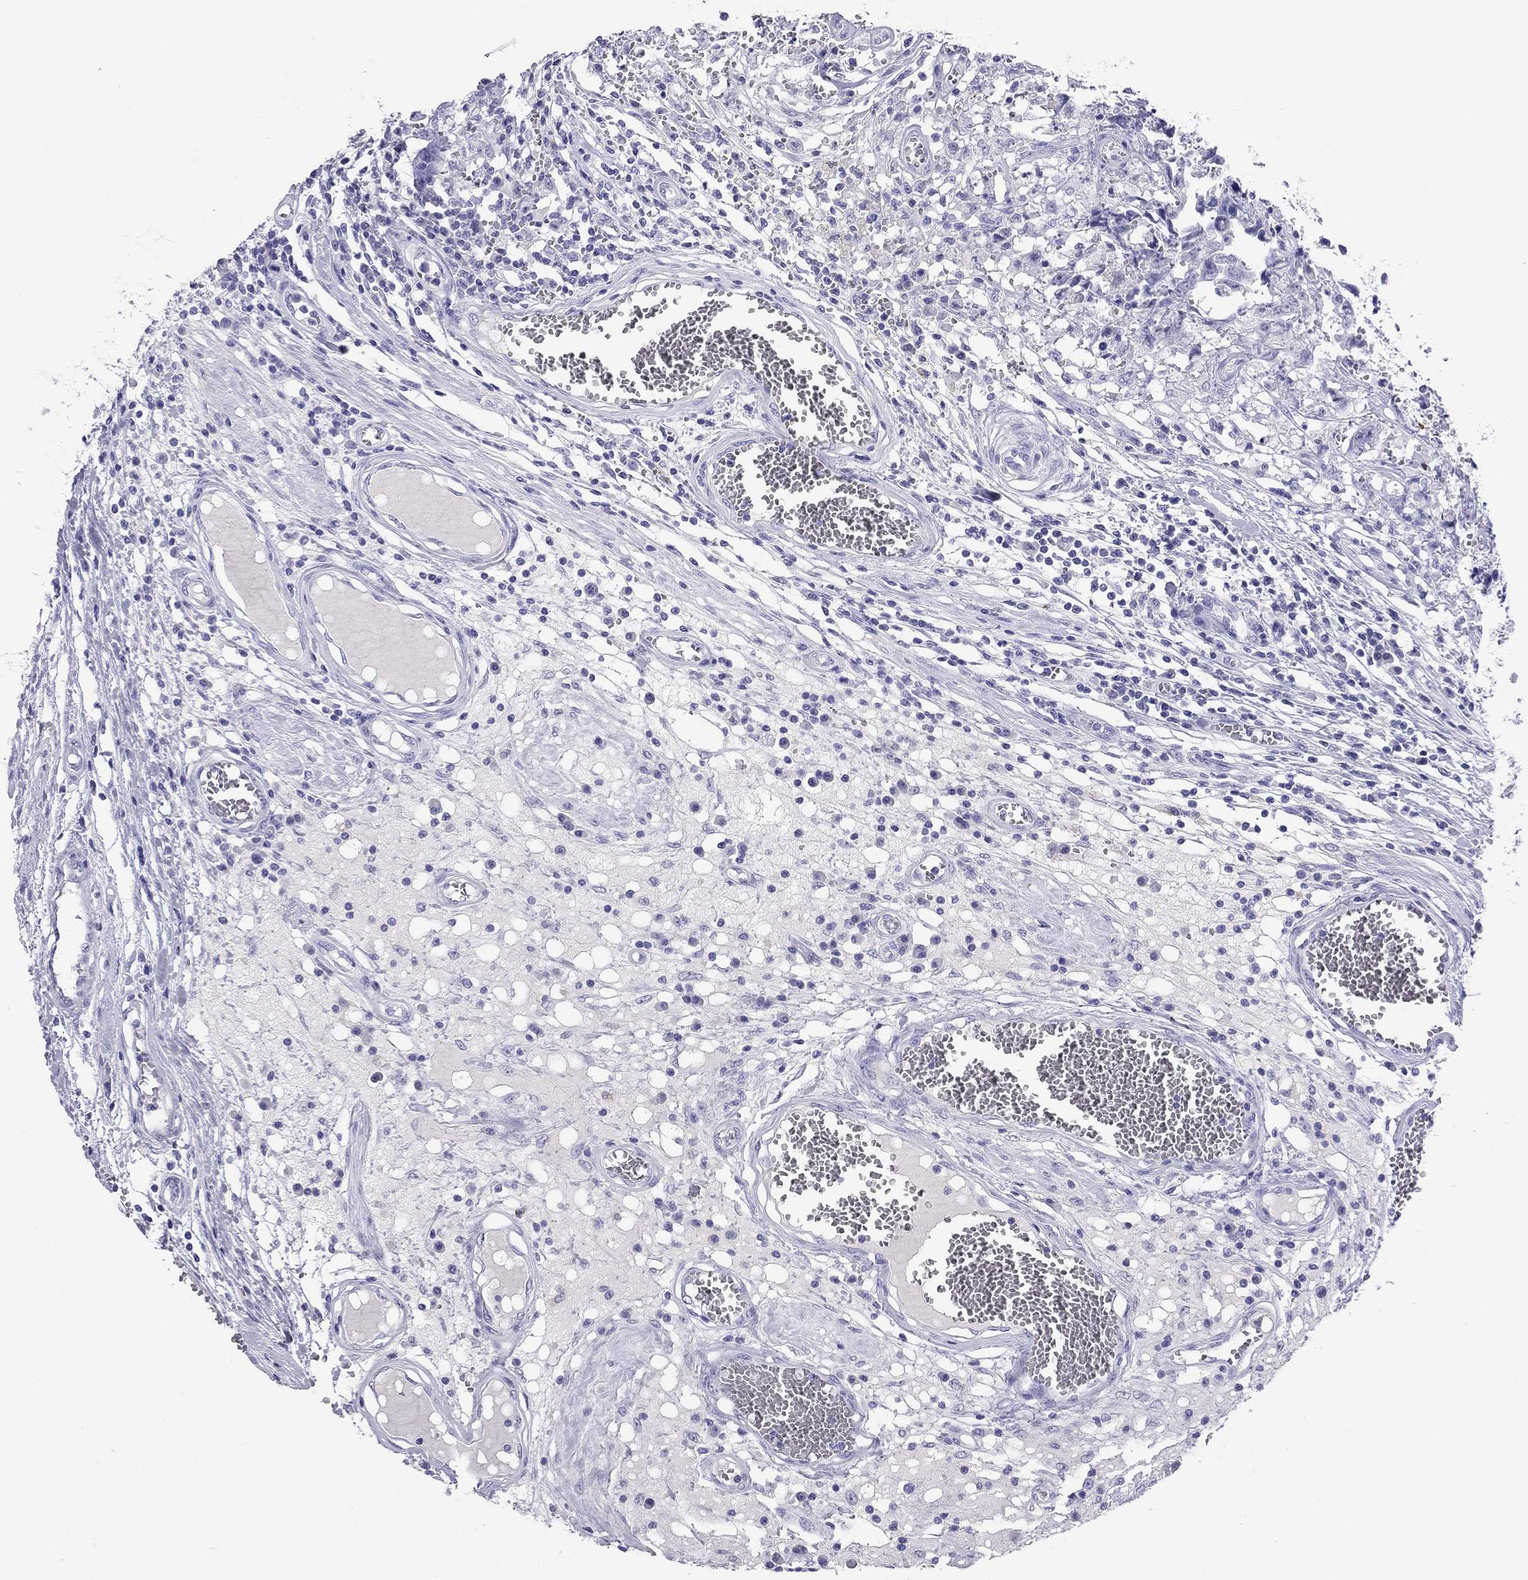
{"staining": {"intensity": "negative", "quantity": "none", "location": "none"}, "tissue": "testis cancer", "cell_type": "Tumor cells", "image_type": "cancer", "snomed": [{"axis": "morphology", "description": "Carcinoma, Embryonal, NOS"}, {"axis": "topography", "description": "Testis"}], "caption": "A photomicrograph of human embryonal carcinoma (testis) is negative for staining in tumor cells.", "gene": "ODF4", "patient": {"sex": "male", "age": 36}}